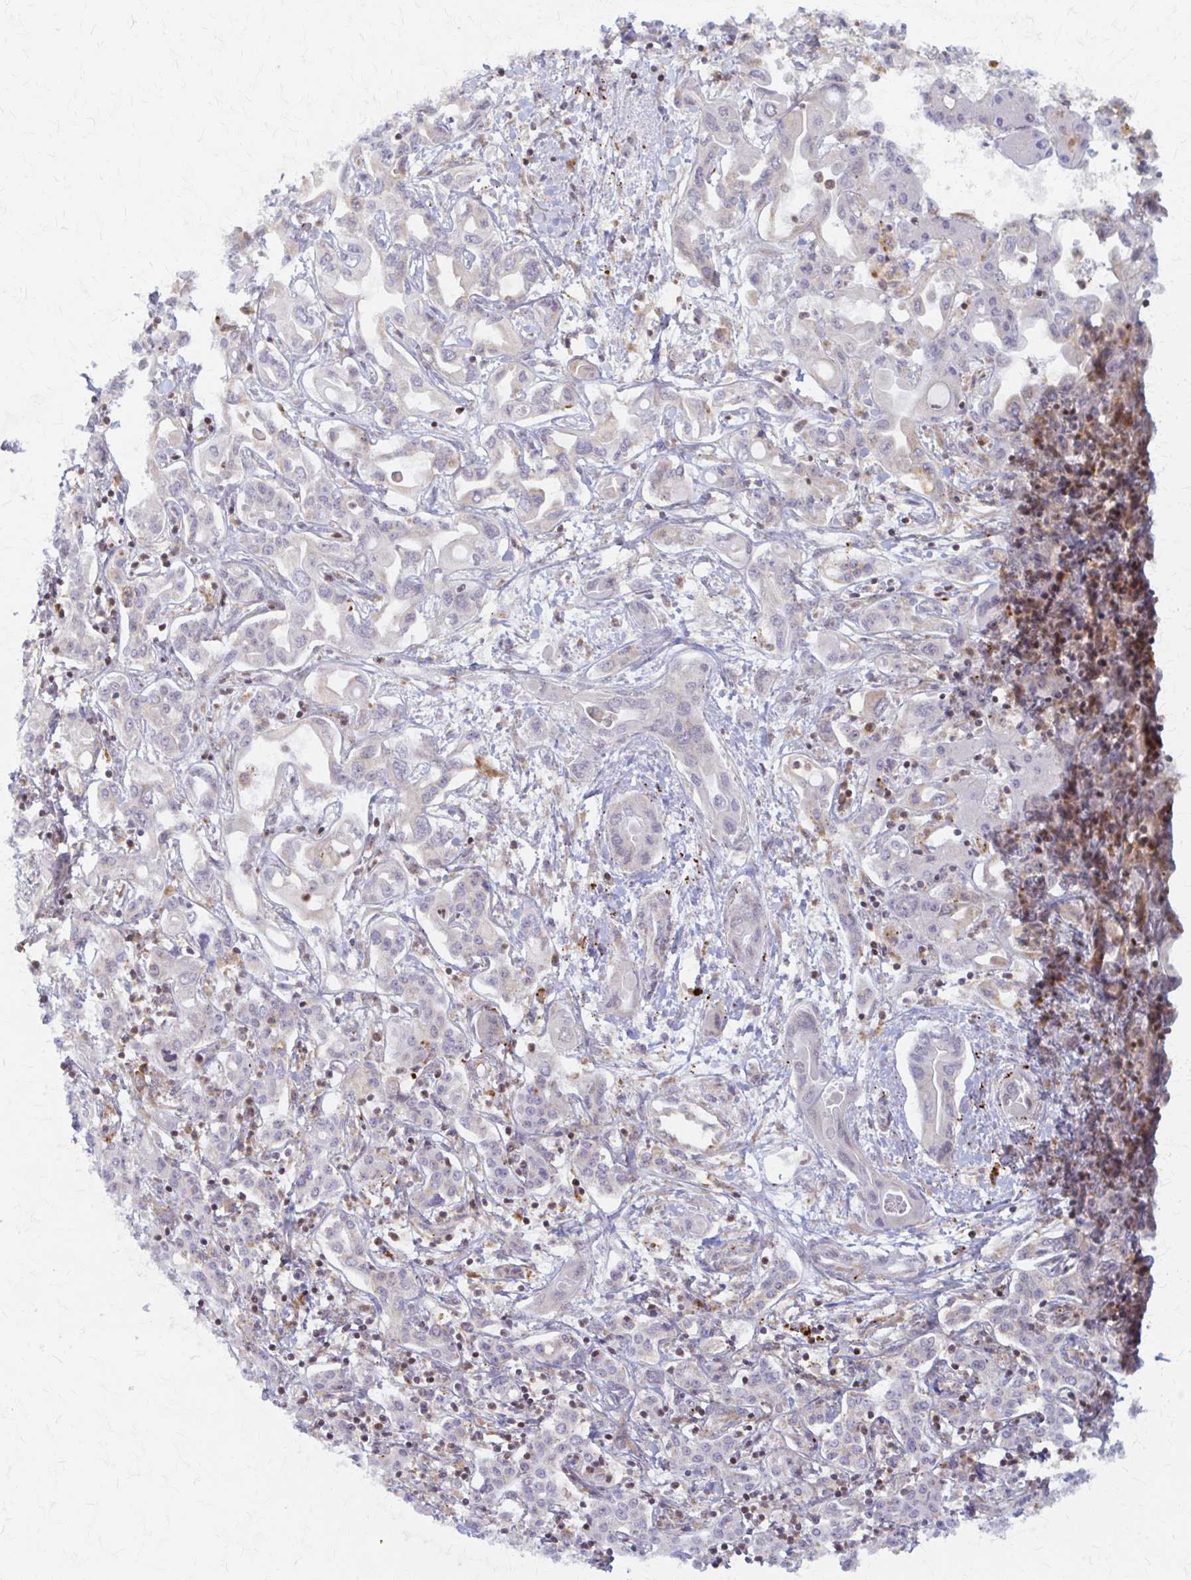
{"staining": {"intensity": "negative", "quantity": "none", "location": "none"}, "tissue": "liver cancer", "cell_type": "Tumor cells", "image_type": "cancer", "snomed": [{"axis": "morphology", "description": "Cholangiocarcinoma"}, {"axis": "topography", "description": "Liver"}], "caption": "High magnification brightfield microscopy of liver cancer stained with DAB (3,3'-diaminobenzidine) (brown) and counterstained with hematoxylin (blue): tumor cells show no significant expression.", "gene": "ARHGAP35", "patient": {"sex": "female", "age": 64}}